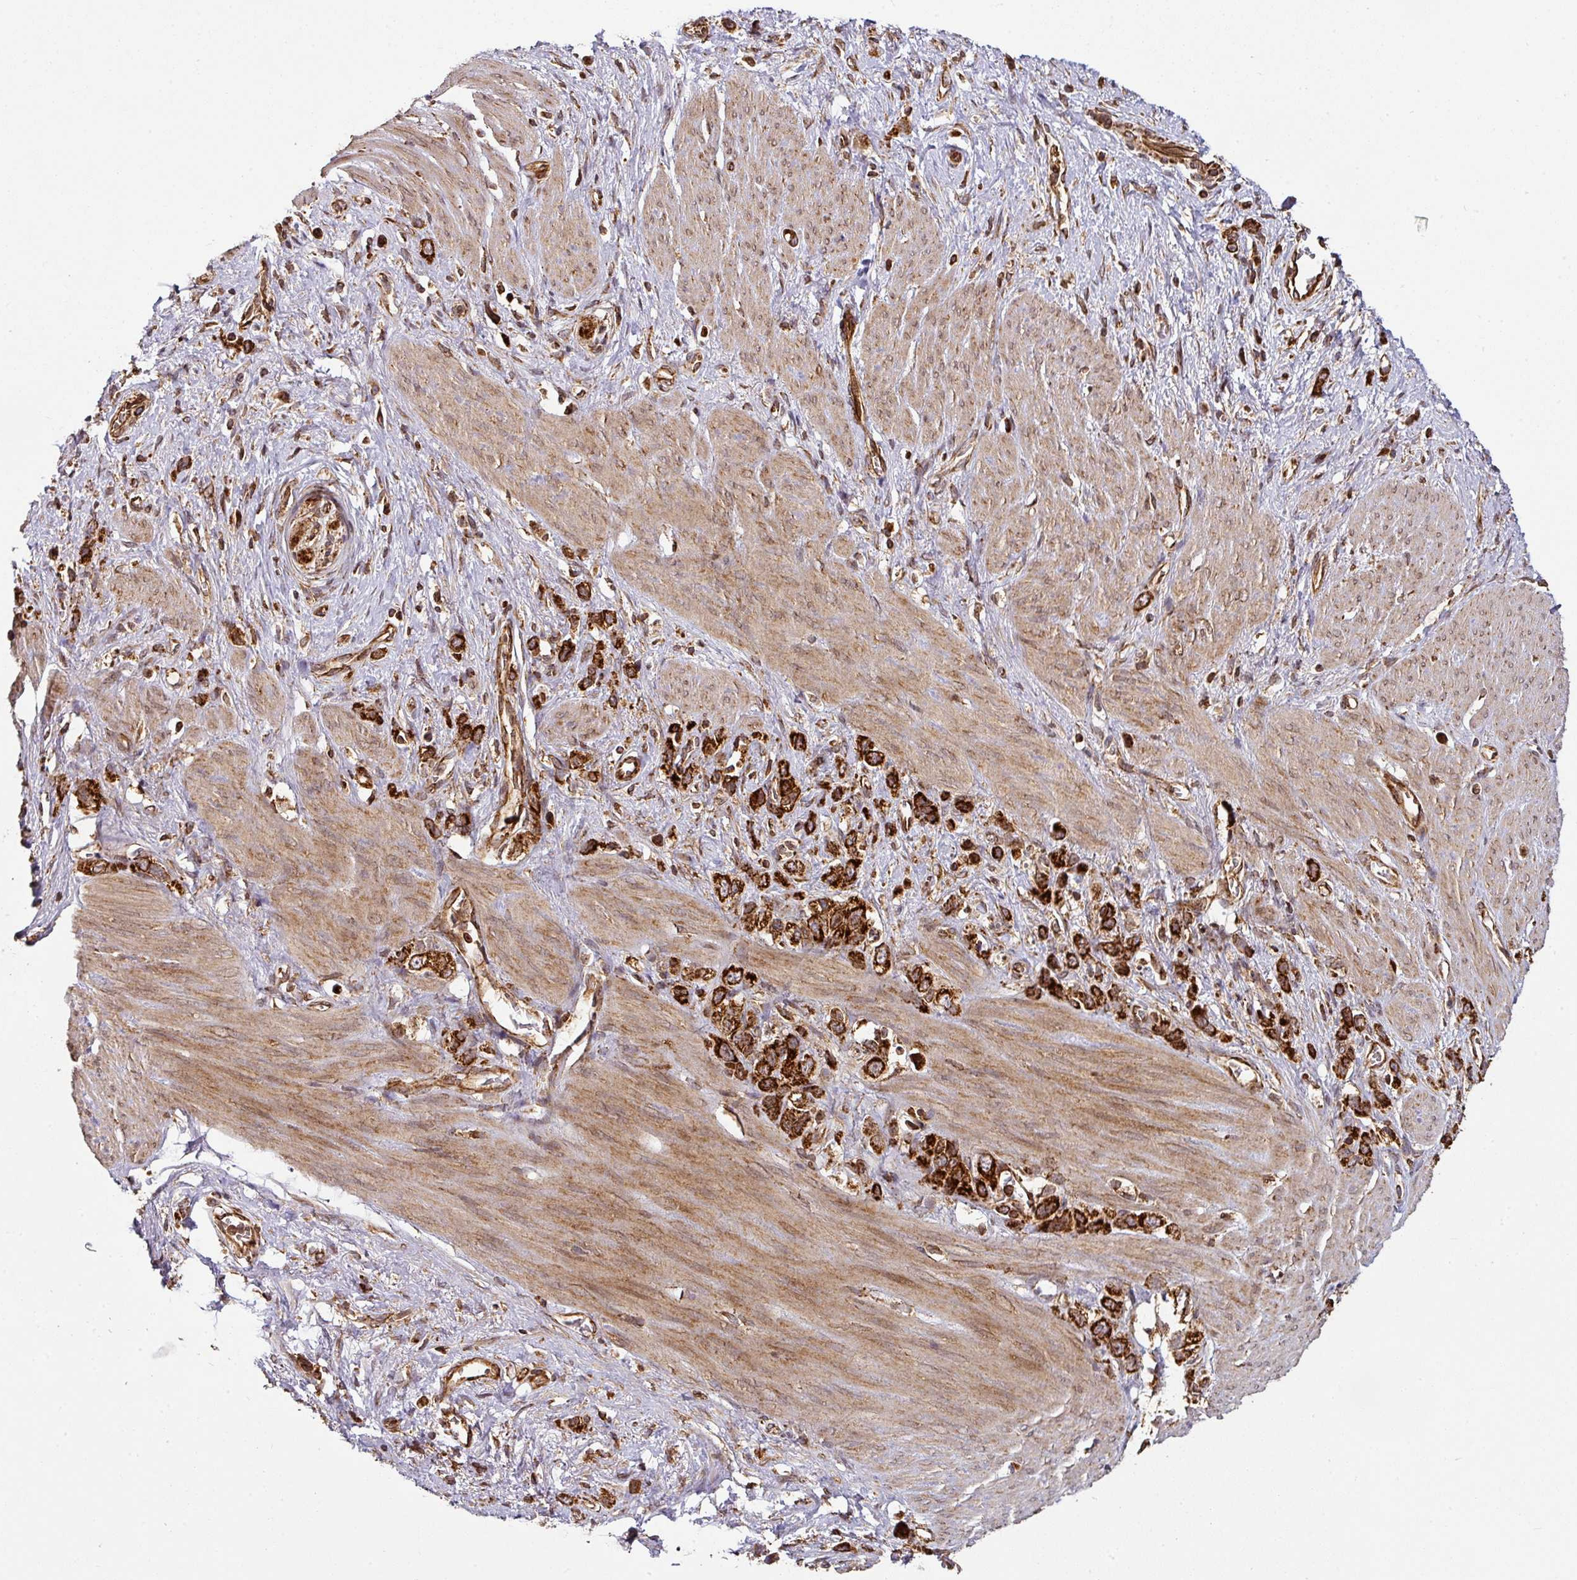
{"staining": {"intensity": "strong", "quantity": ">75%", "location": "cytoplasmic/membranous"}, "tissue": "stomach cancer", "cell_type": "Tumor cells", "image_type": "cancer", "snomed": [{"axis": "morphology", "description": "Adenocarcinoma, NOS"}, {"axis": "topography", "description": "Stomach"}], "caption": "Stomach cancer stained for a protein displays strong cytoplasmic/membranous positivity in tumor cells.", "gene": "TRAP1", "patient": {"sex": "female", "age": 65}}